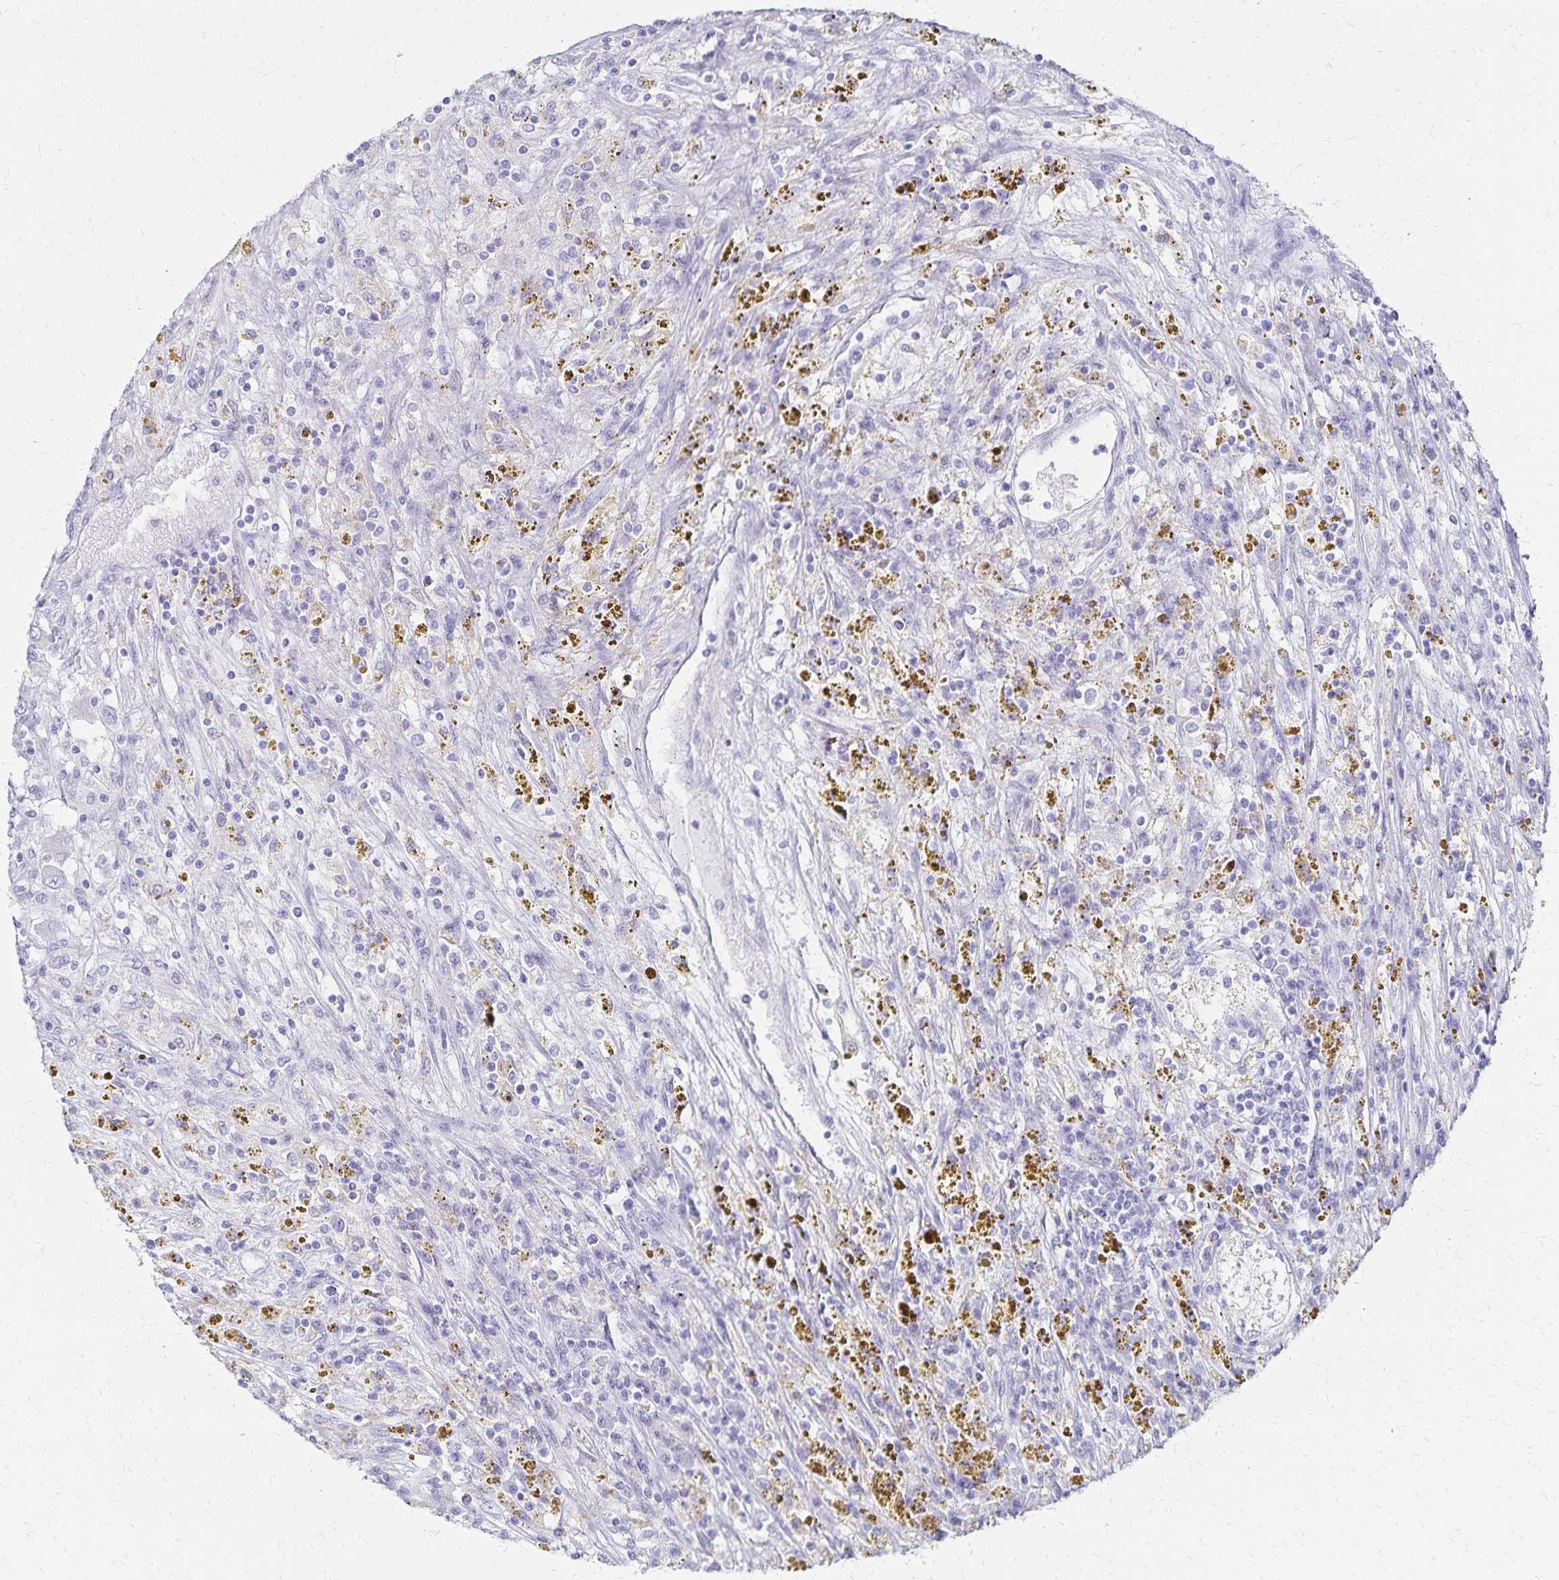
{"staining": {"intensity": "negative", "quantity": "none", "location": "none"}, "tissue": "renal cancer", "cell_type": "Tumor cells", "image_type": "cancer", "snomed": [{"axis": "morphology", "description": "Adenocarcinoma, NOS"}, {"axis": "topography", "description": "Kidney"}], "caption": "The immunohistochemistry image has no significant expression in tumor cells of renal cancer tissue.", "gene": "GIP", "patient": {"sex": "female", "age": 67}}